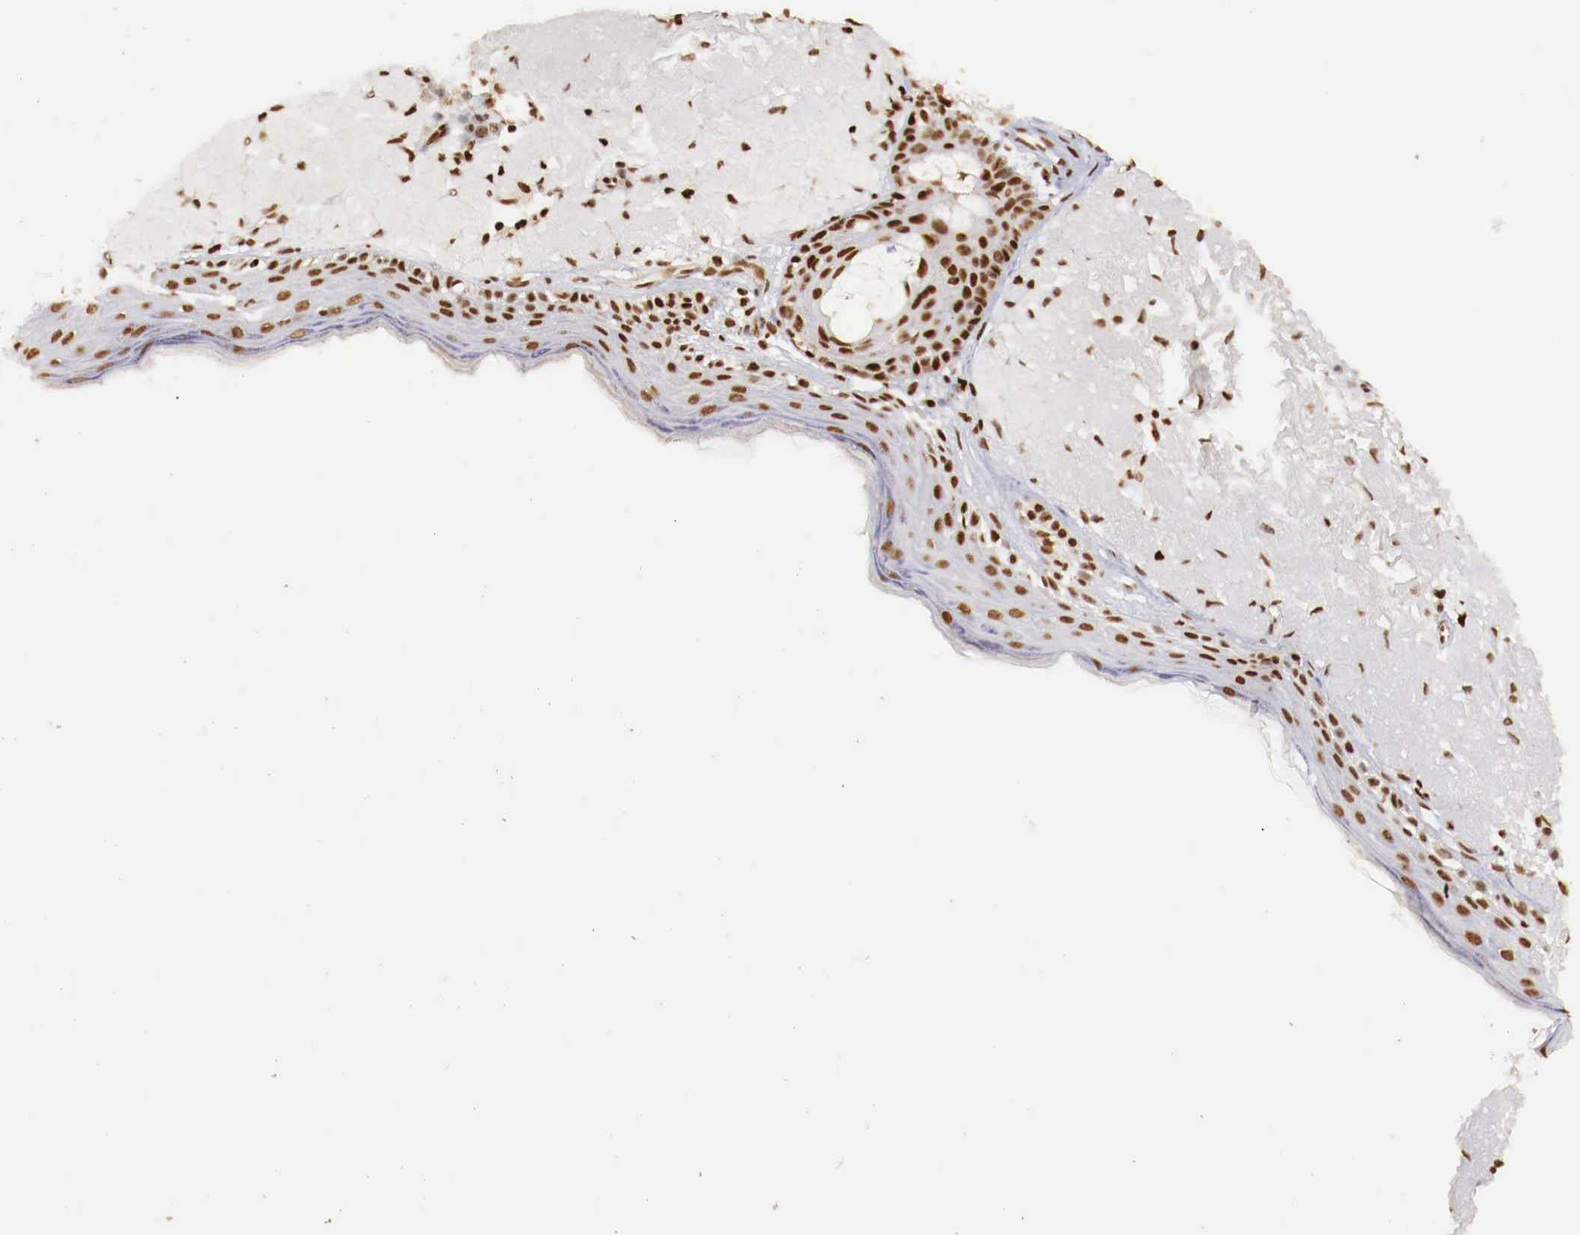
{"staining": {"intensity": "moderate", "quantity": ">75%", "location": "nuclear"}, "tissue": "skin", "cell_type": "Fibroblasts", "image_type": "normal", "snomed": [{"axis": "morphology", "description": "Normal tissue, NOS"}, {"axis": "topography", "description": "Skin"}], "caption": "A high-resolution micrograph shows immunohistochemistry staining of unremarkable skin, which demonstrates moderate nuclear expression in about >75% of fibroblasts.", "gene": "MAX", "patient": {"sex": "female", "age": 90}}